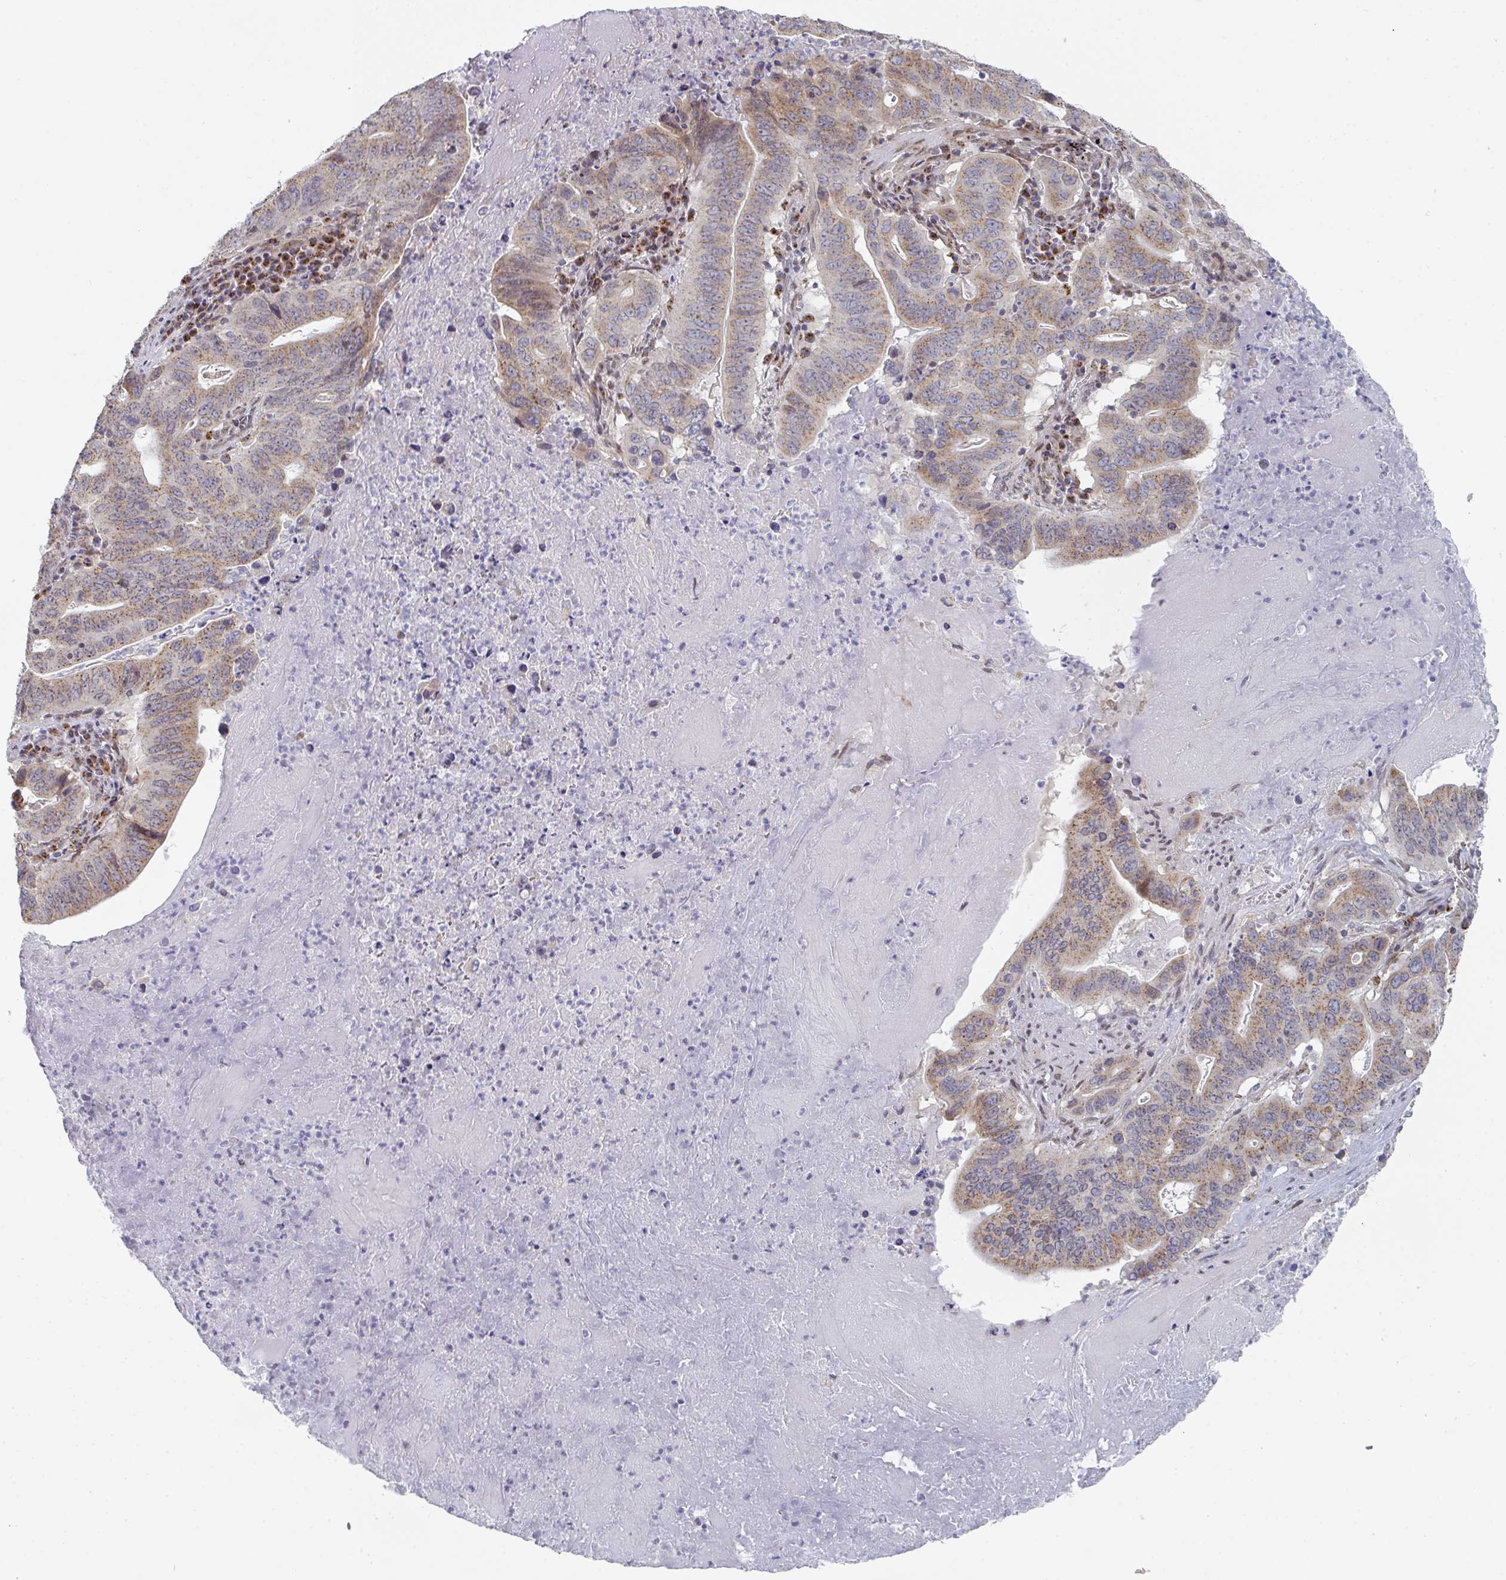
{"staining": {"intensity": "moderate", "quantity": ">75%", "location": "cytoplasmic/membranous"}, "tissue": "lung cancer", "cell_type": "Tumor cells", "image_type": "cancer", "snomed": [{"axis": "morphology", "description": "Adenocarcinoma, NOS"}, {"axis": "topography", "description": "Lung"}], "caption": "Moderate cytoplasmic/membranous staining for a protein is appreciated in approximately >75% of tumor cells of lung cancer using immunohistochemistry.", "gene": "ZNF526", "patient": {"sex": "female", "age": 60}}